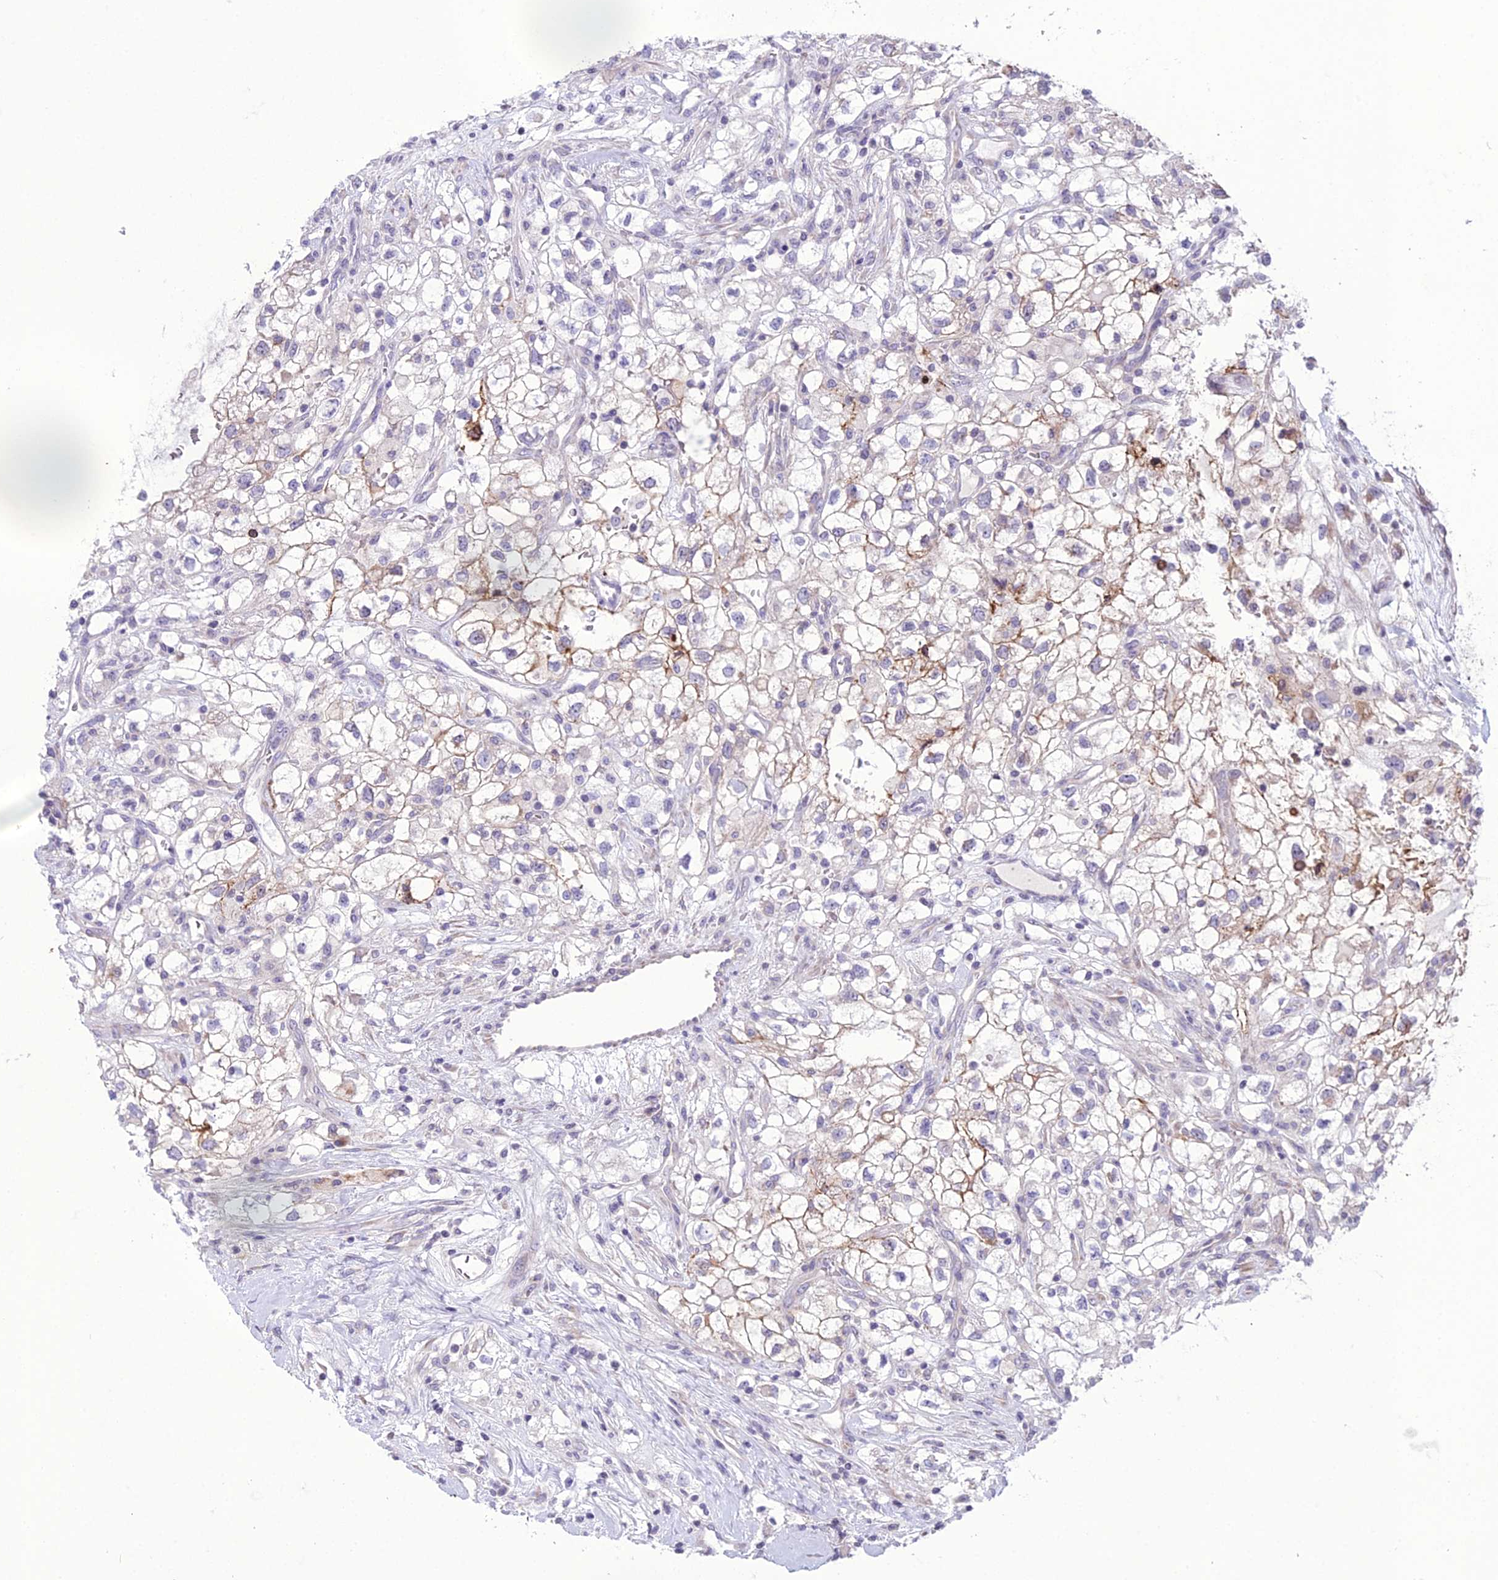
{"staining": {"intensity": "moderate", "quantity": "<25%", "location": "cytoplasmic/membranous"}, "tissue": "renal cancer", "cell_type": "Tumor cells", "image_type": "cancer", "snomed": [{"axis": "morphology", "description": "Adenocarcinoma, NOS"}, {"axis": "topography", "description": "Kidney"}], "caption": "The photomicrograph shows immunohistochemical staining of renal cancer. There is moderate cytoplasmic/membranous positivity is seen in approximately <25% of tumor cells. Using DAB (brown) and hematoxylin (blue) stains, captured at high magnification using brightfield microscopy.", "gene": "RPS26", "patient": {"sex": "male", "age": 59}}